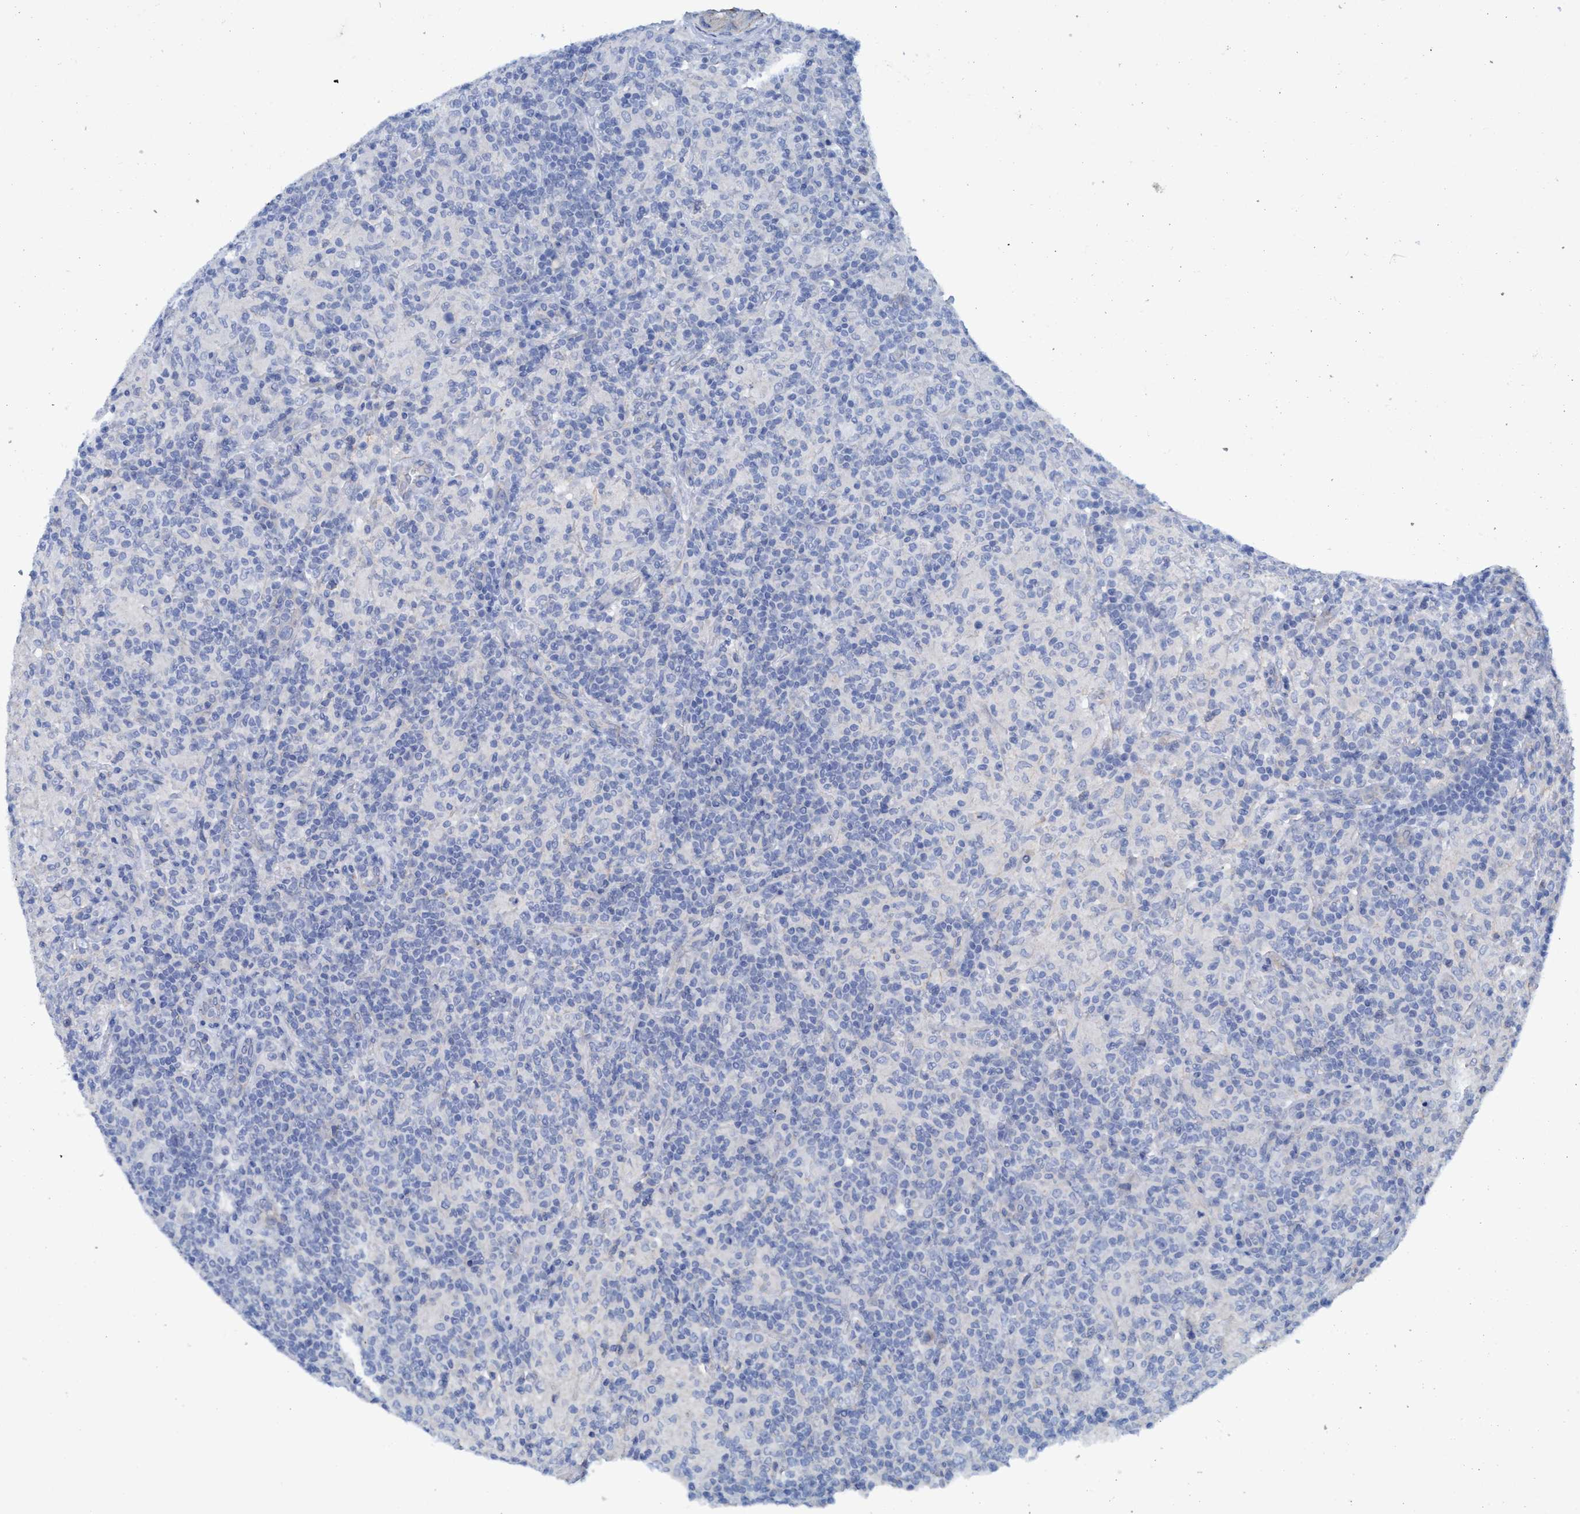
{"staining": {"intensity": "negative", "quantity": "none", "location": "none"}, "tissue": "lymphoma", "cell_type": "Tumor cells", "image_type": "cancer", "snomed": [{"axis": "morphology", "description": "Hodgkin's disease, NOS"}, {"axis": "topography", "description": "Lymph node"}], "caption": "IHC of Hodgkin's disease demonstrates no staining in tumor cells.", "gene": "GULP1", "patient": {"sex": "male", "age": 70}}